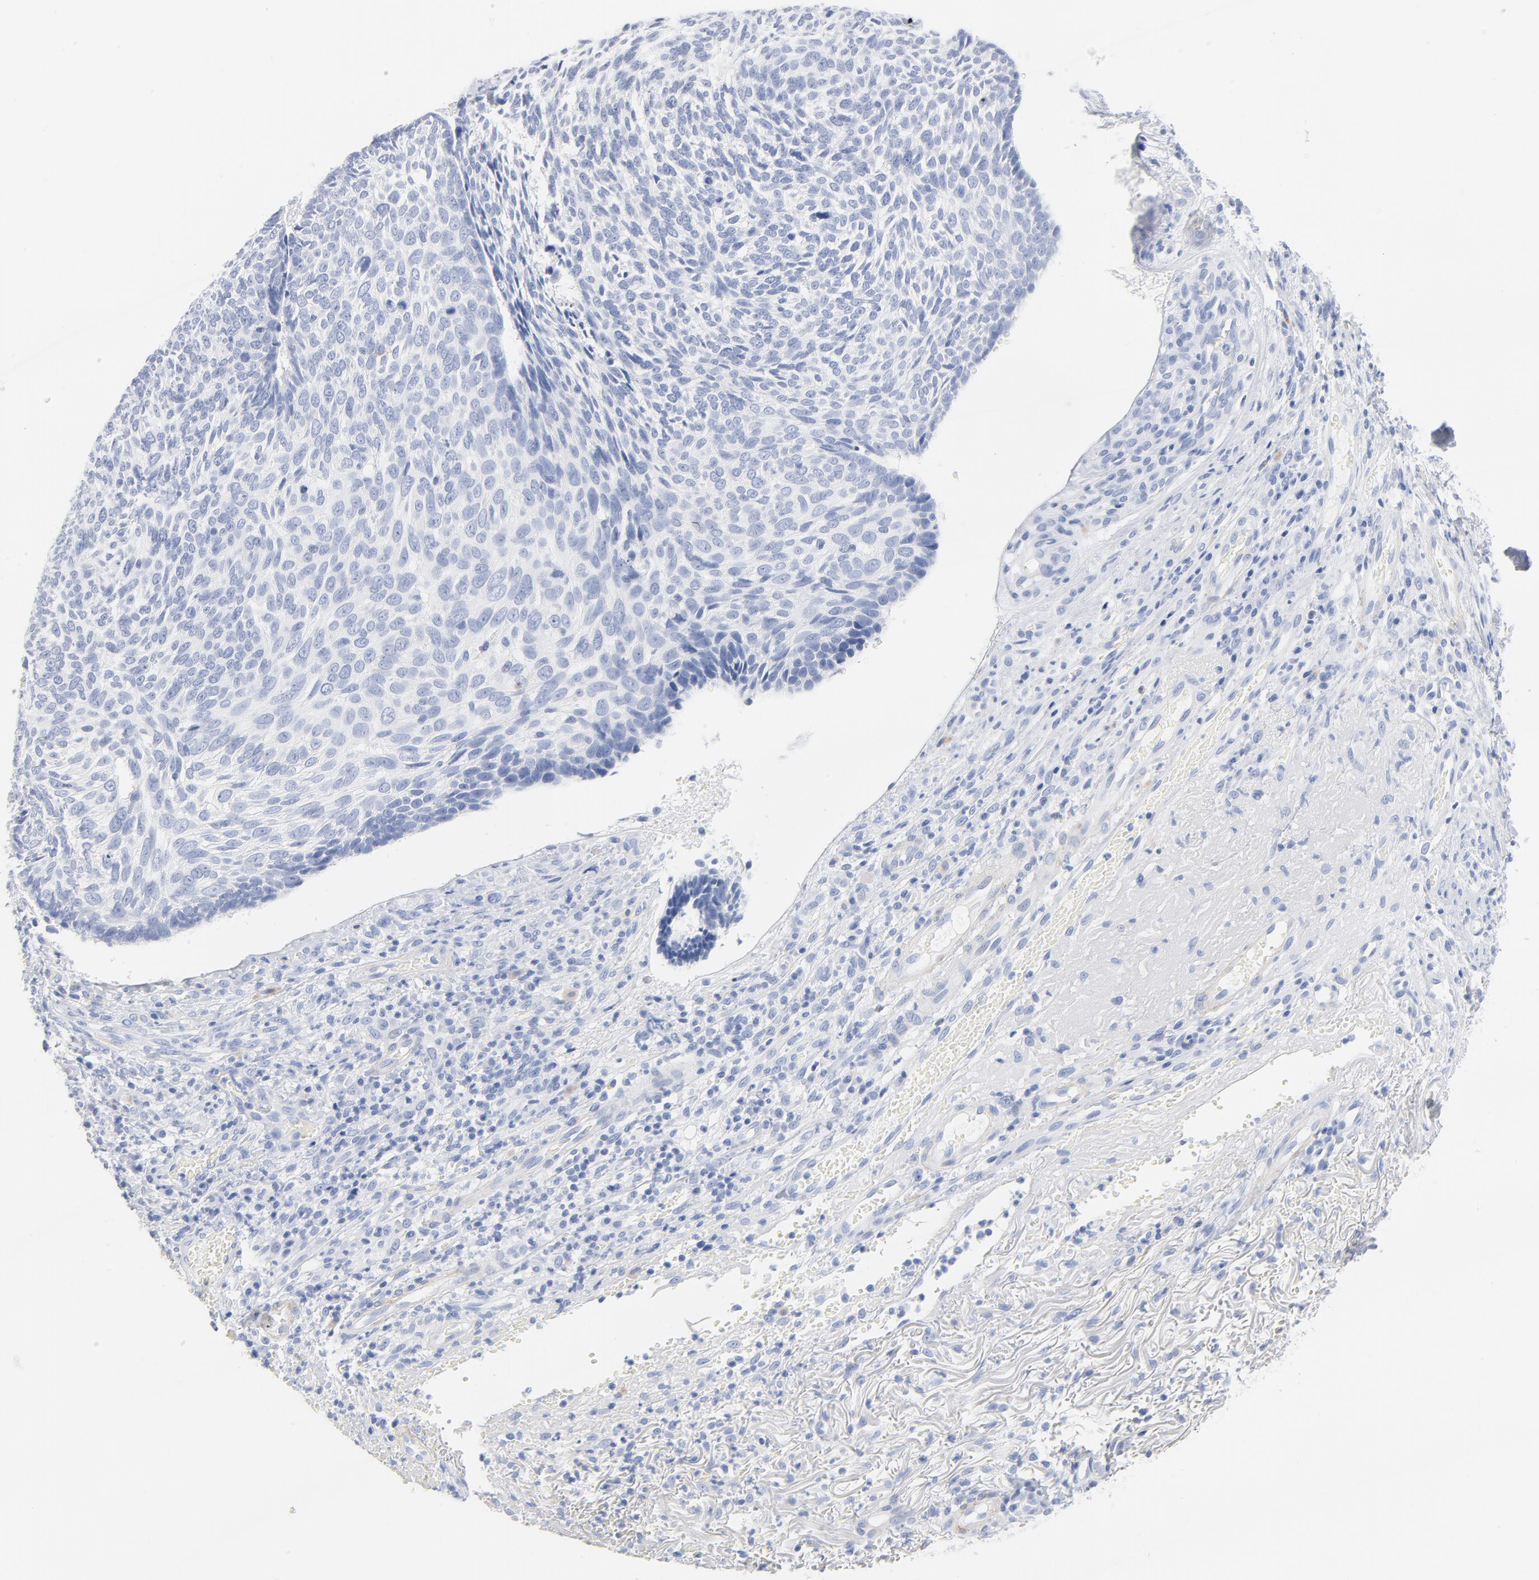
{"staining": {"intensity": "negative", "quantity": "none", "location": "none"}, "tissue": "skin cancer", "cell_type": "Tumor cells", "image_type": "cancer", "snomed": [{"axis": "morphology", "description": "Basal cell carcinoma"}, {"axis": "topography", "description": "Skin"}], "caption": "The histopathology image exhibits no significant staining in tumor cells of skin cancer (basal cell carcinoma).", "gene": "AGTR1", "patient": {"sex": "male", "age": 72}}